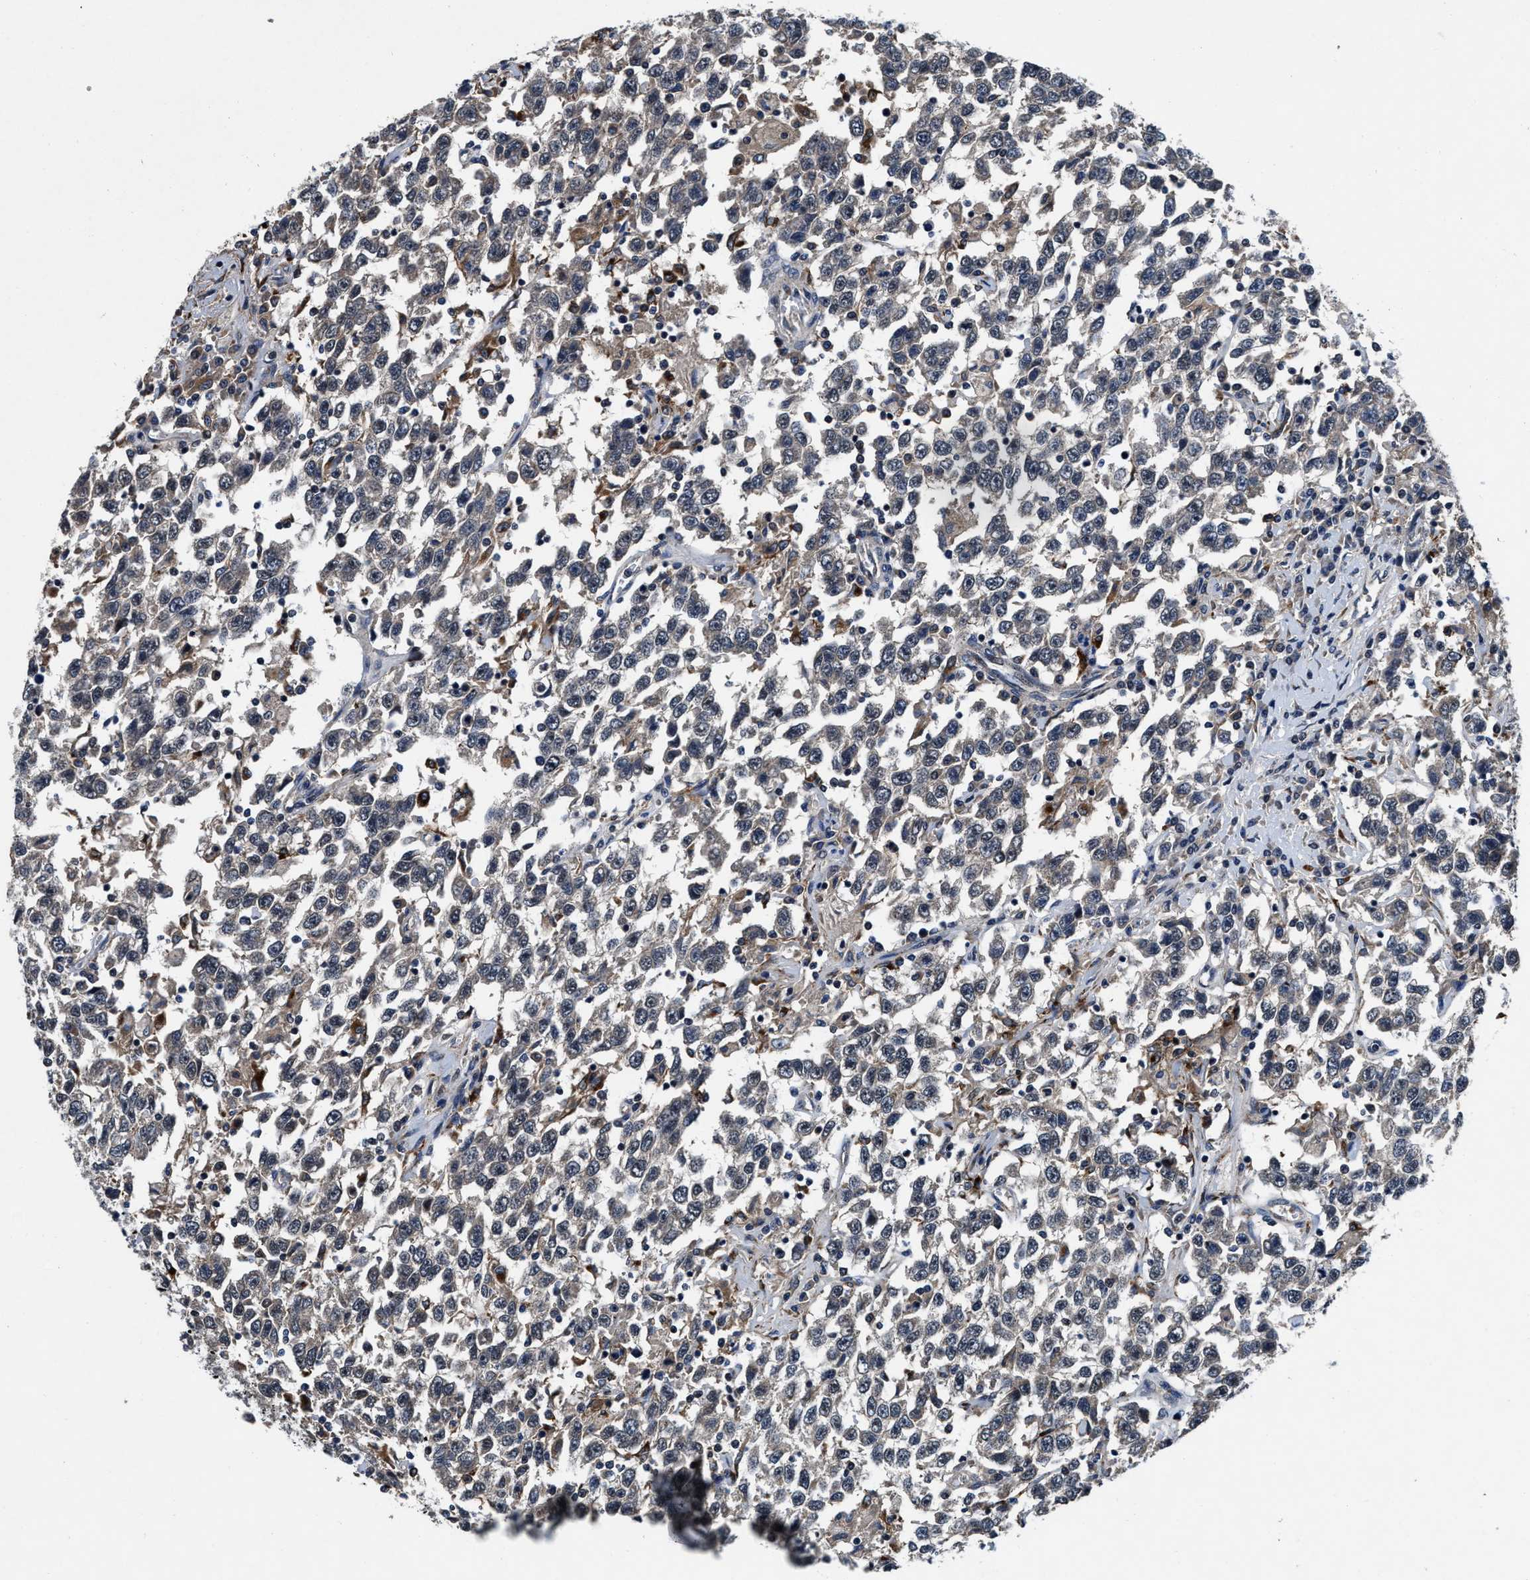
{"staining": {"intensity": "weak", "quantity": "<25%", "location": "cytoplasmic/membranous"}, "tissue": "testis cancer", "cell_type": "Tumor cells", "image_type": "cancer", "snomed": [{"axis": "morphology", "description": "Seminoma, NOS"}, {"axis": "topography", "description": "Testis"}], "caption": "Tumor cells are negative for protein expression in human seminoma (testis).", "gene": "C2orf66", "patient": {"sex": "male", "age": 41}}